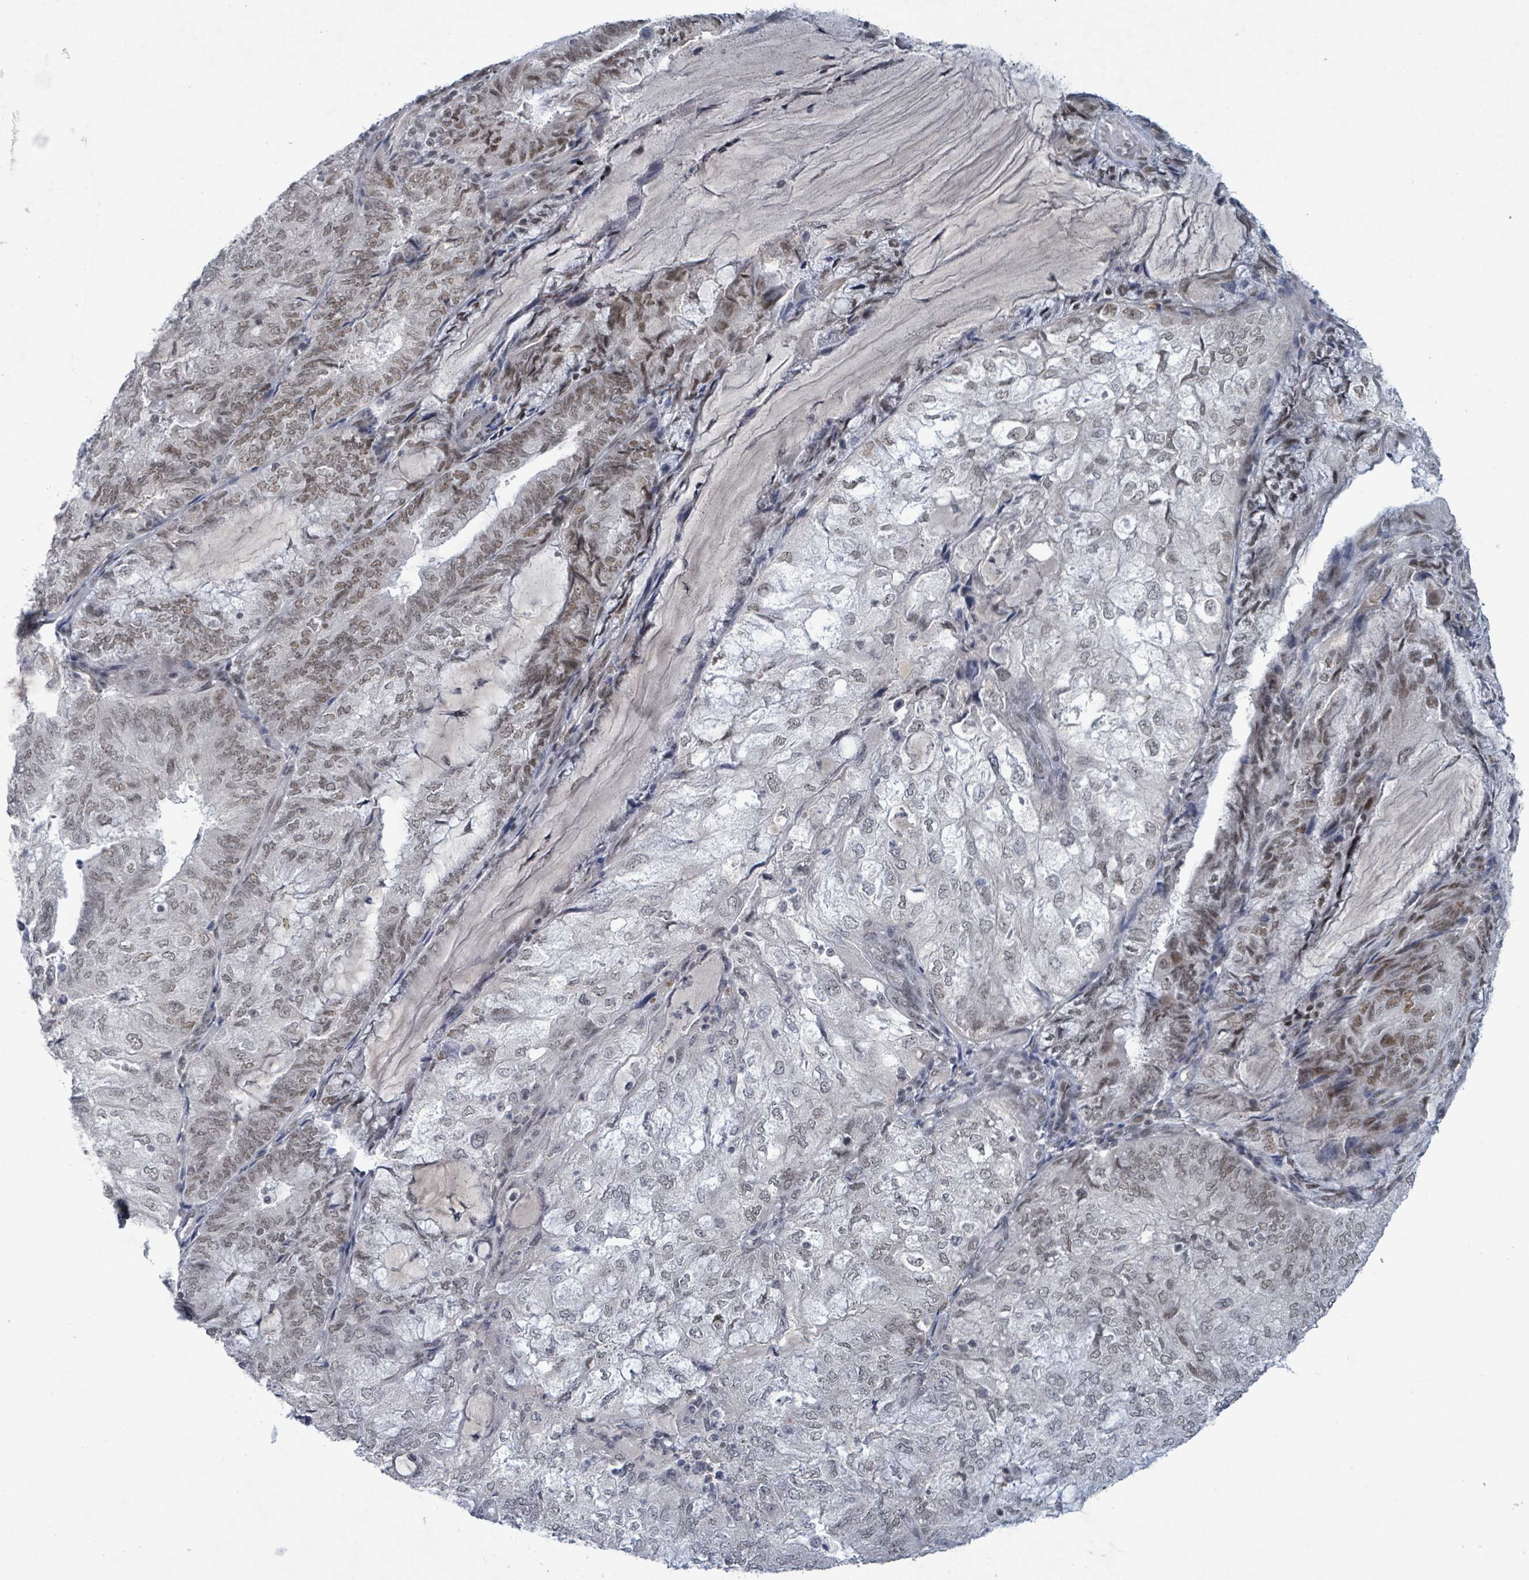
{"staining": {"intensity": "weak", "quantity": "25%-75%", "location": "nuclear"}, "tissue": "endometrial cancer", "cell_type": "Tumor cells", "image_type": "cancer", "snomed": [{"axis": "morphology", "description": "Adenocarcinoma, NOS"}, {"axis": "topography", "description": "Endometrium"}], "caption": "A high-resolution photomicrograph shows immunohistochemistry (IHC) staining of endometrial adenocarcinoma, which reveals weak nuclear positivity in approximately 25%-75% of tumor cells.", "gene": "BANP", "patient": {"sex": "female", "age": 81}}